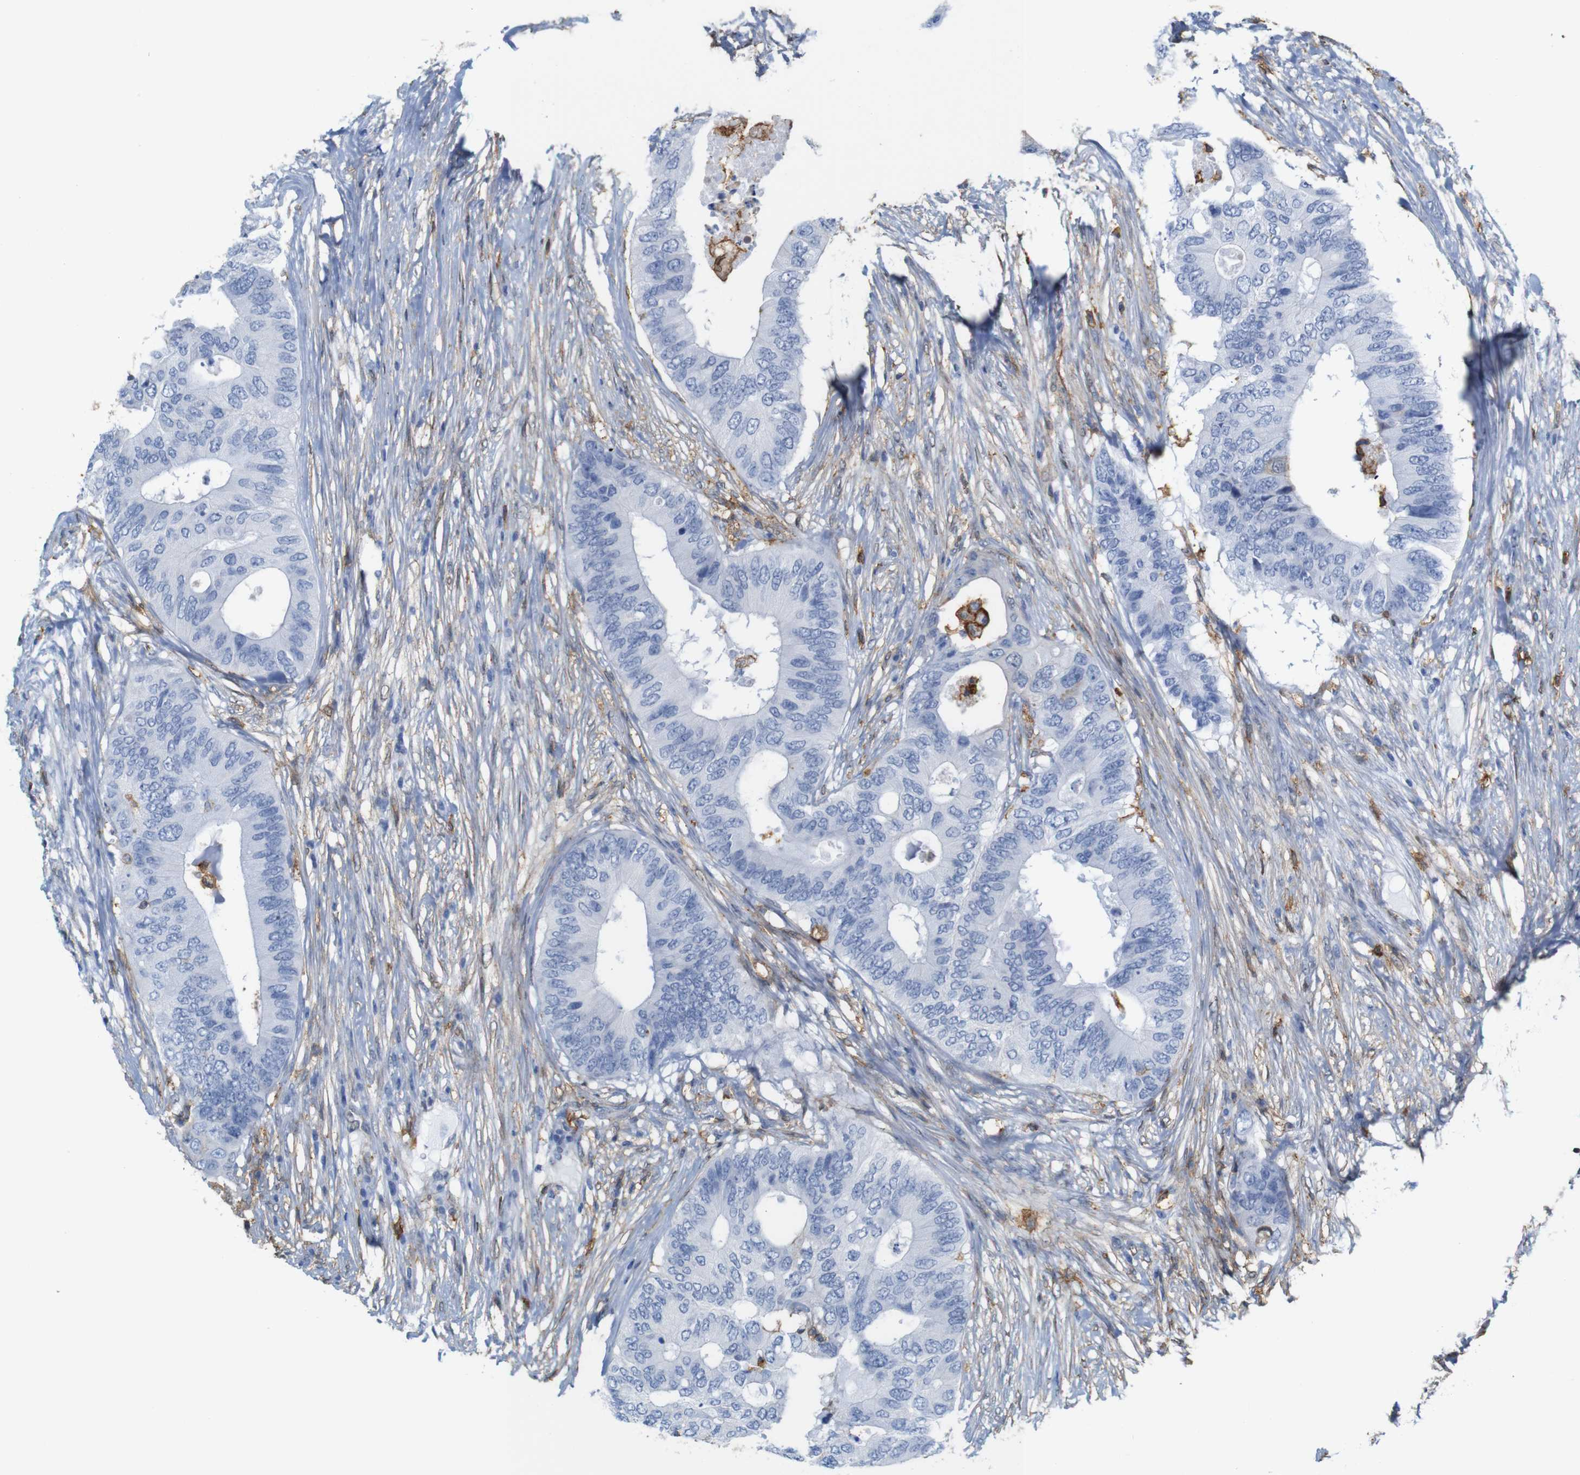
{"staining": {"intensity": "negative", "quantity": "none", "location": "none"}, "tissue": "colorectal cancer", "cell_type": "Tumor cells", "image_type": "cancer", "snomed": [{"axis": "morphology", "description": "Adenocarcinoma, NOS"}, {"axis": "topography", "description": "Colon"}], "caption": "IHC of human adenocarcinoma (colorectal) demonstrates no positivity in tumor cells.", "gene": "ANXA1", "patient": {"sex": "male", "age": 71}}